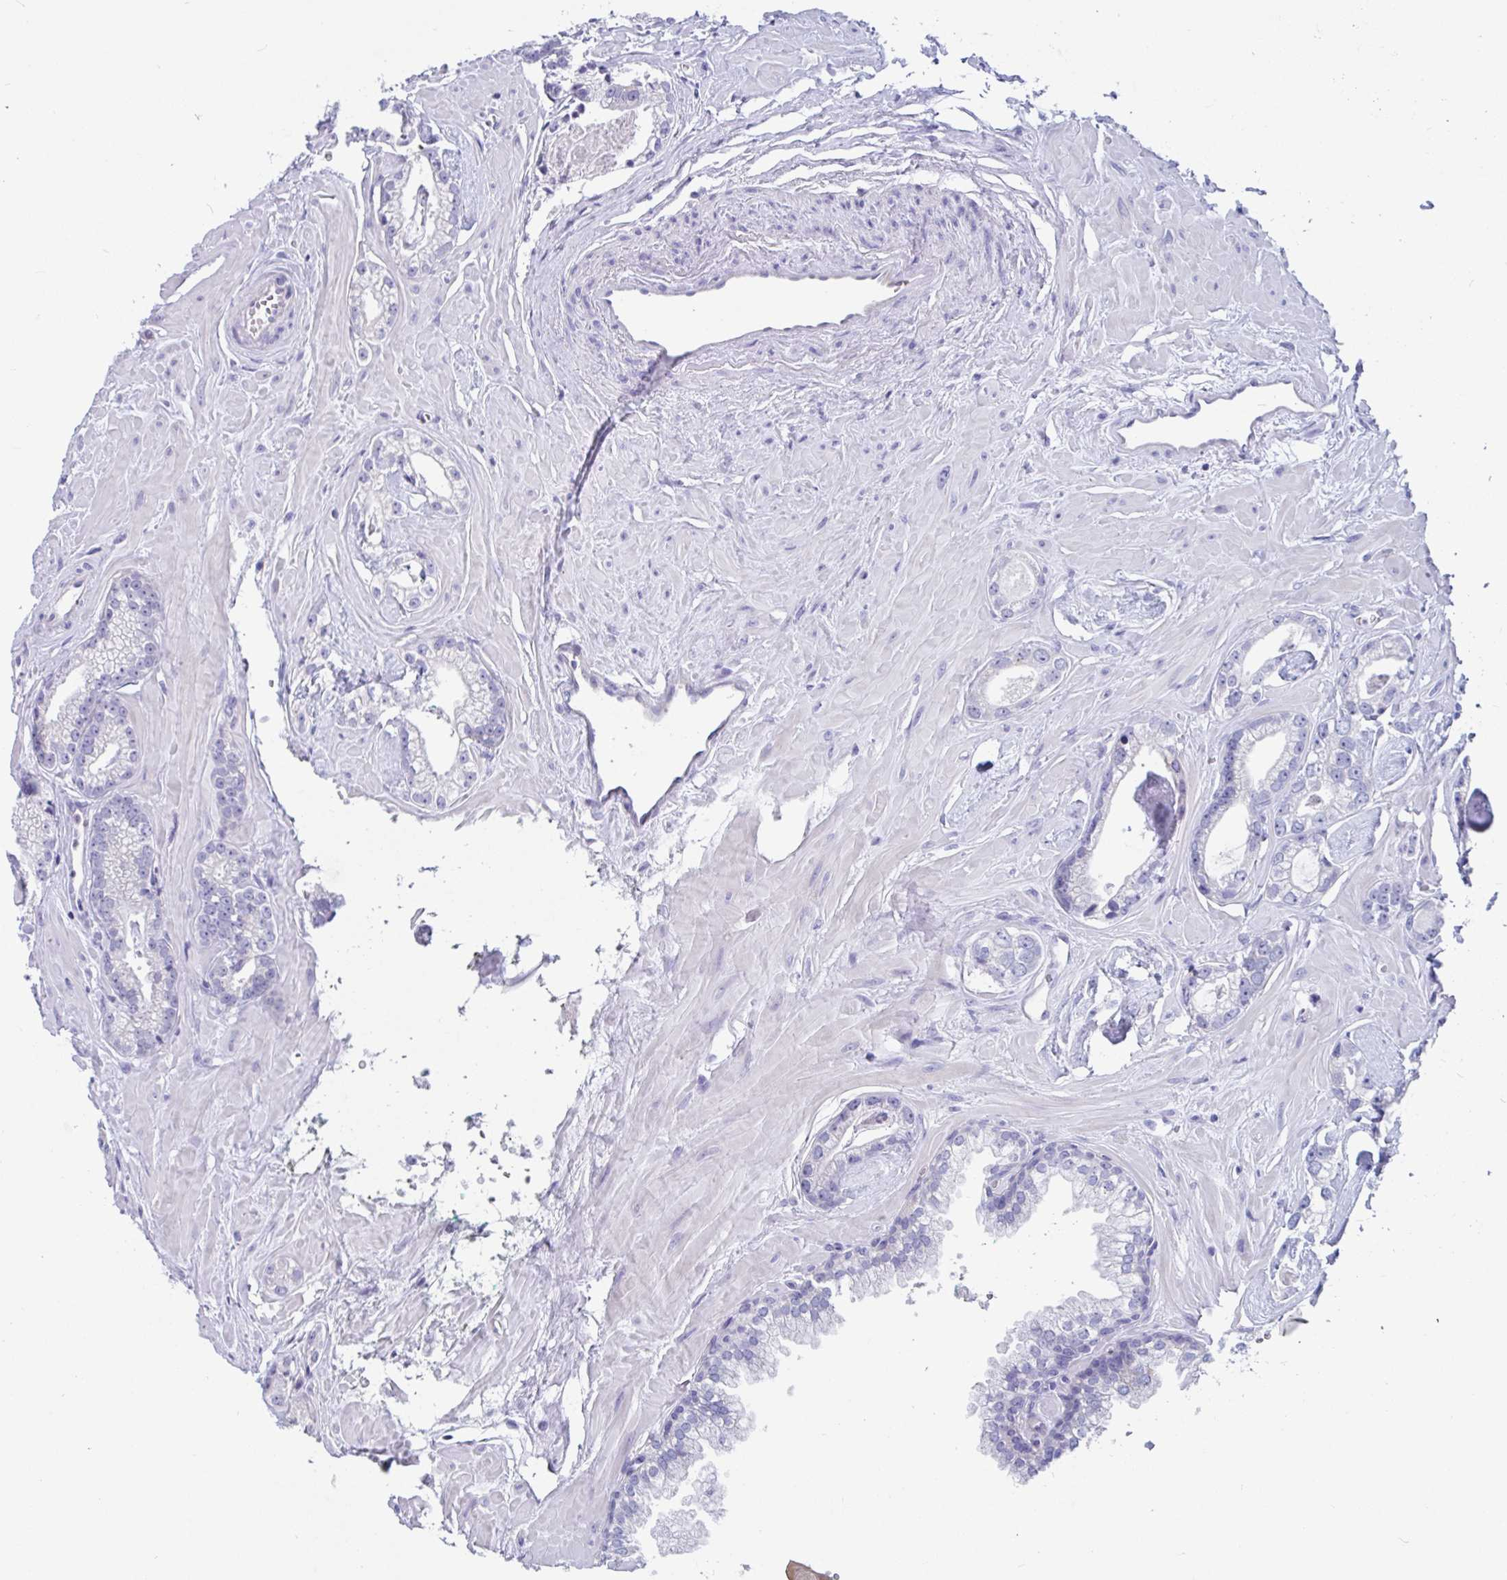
{"staining": {"intensity": "negative", "quantity": "none", "location": "none"}, "tissue": "prostate cancer", "cell_type": "Tumor cells", "image_type": "cancer", "snomed": [{"axis": "morphology", "description": "Adenocarcinoma, Low grade"}, {"axis": "topography", "description": "Prostate"}], "caption": "Prostate cancer (low-grade adenocarcinoma) stained for a protein using IHC displays no expression tumor cells.", "gene": "OR6N2", "patient": {"sex": "male", "age": 60}}